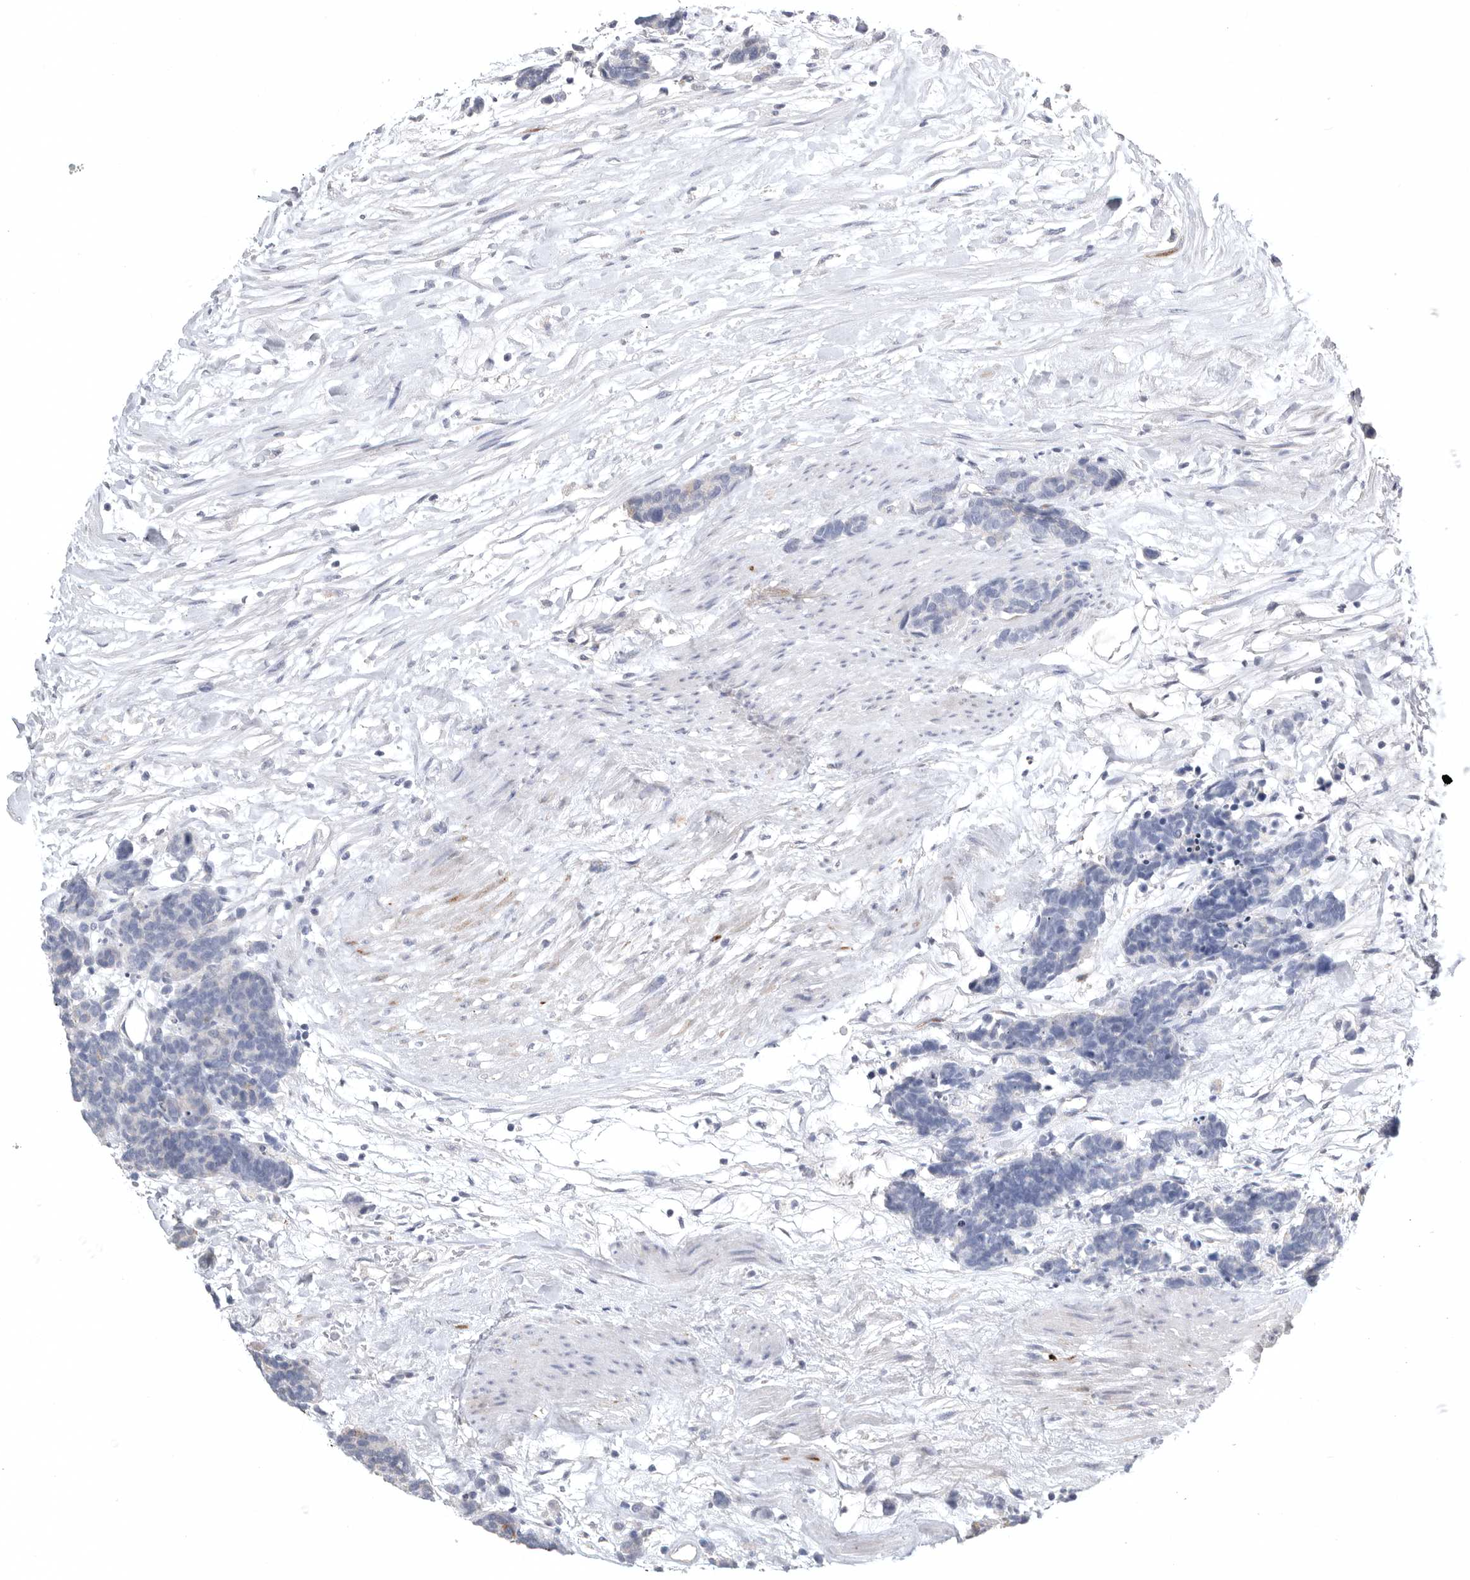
{"staining": {"intensity": "negative", "quantity": "none", "location": "none"}, "tissue": "carcinoid", "cell_type": "Tumor cells", "image_type": "cancer", "snomed": [{"axis": "morphology", "description": "Carcinoma, NOS"}, {"axis": "morphology", "description": "Carcinoid, malignant, NOS"}, {"axis": "topography", "description": "Urinary bladder"}], "caption": "A high-resolution image shows IHC staining of carcinoid, which displays no significant staining in tumor cells. Nuclei are stained in blue.", "gene": "TIMP1", "patient": {"sex": "male", "age": 57}}